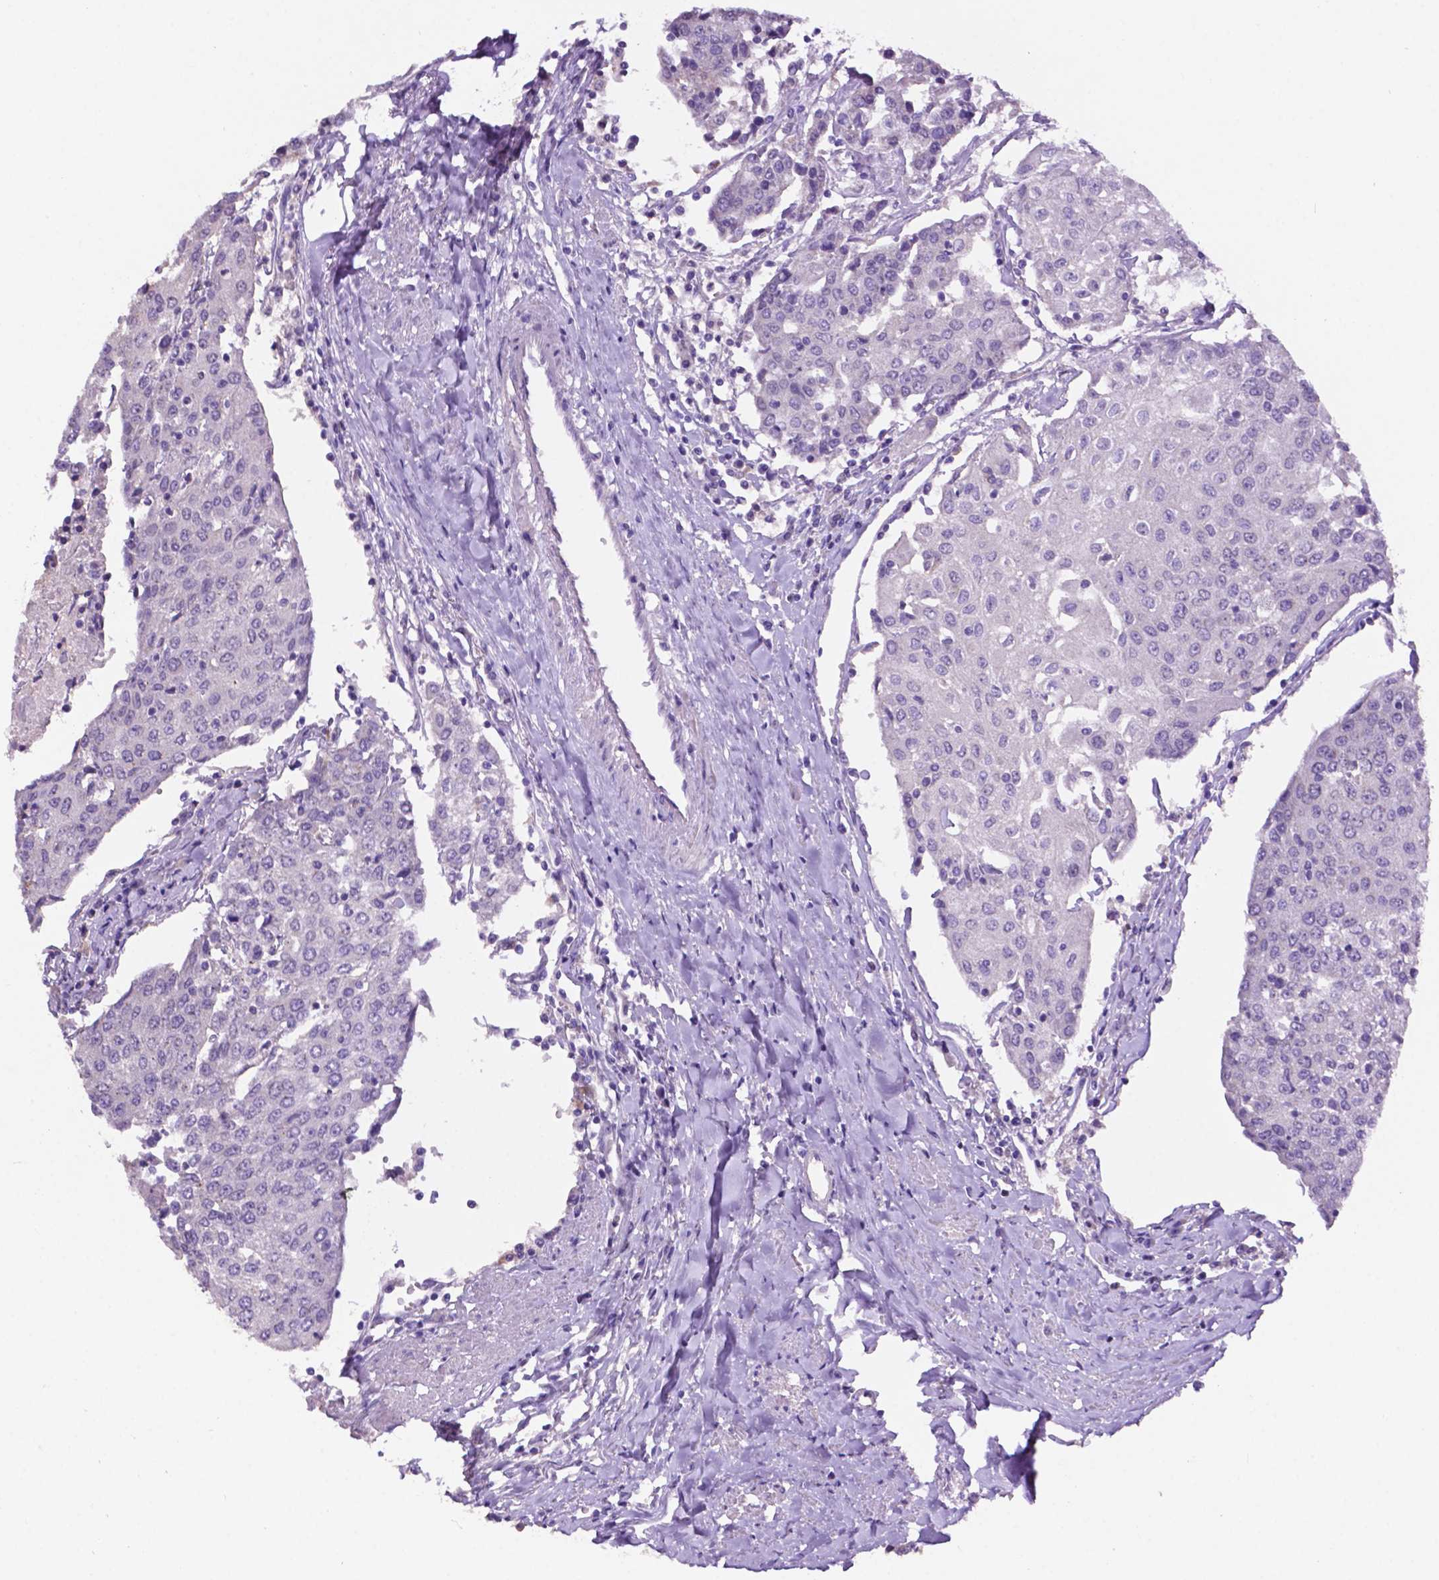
{"staining": {"intensity": "negative", "quantity": "none", "location": "none"}, "tissue": "urothelial cancer", "cell_type": "Tumor cells", "image_type": "cancer", "snomed": [{"axis": "morphology", "description": "Urothelial carcinoma, High grade"}, {"axis": "topography", "description": "Urinary bladder"}], "caption": "This is an immunohistochemistry (IHC) image of urothelial carcinoma (high-grade). There is no expression in tumor cells.", "gene": "PRPS2", "patient": {"sex": "female", "age": 85}}